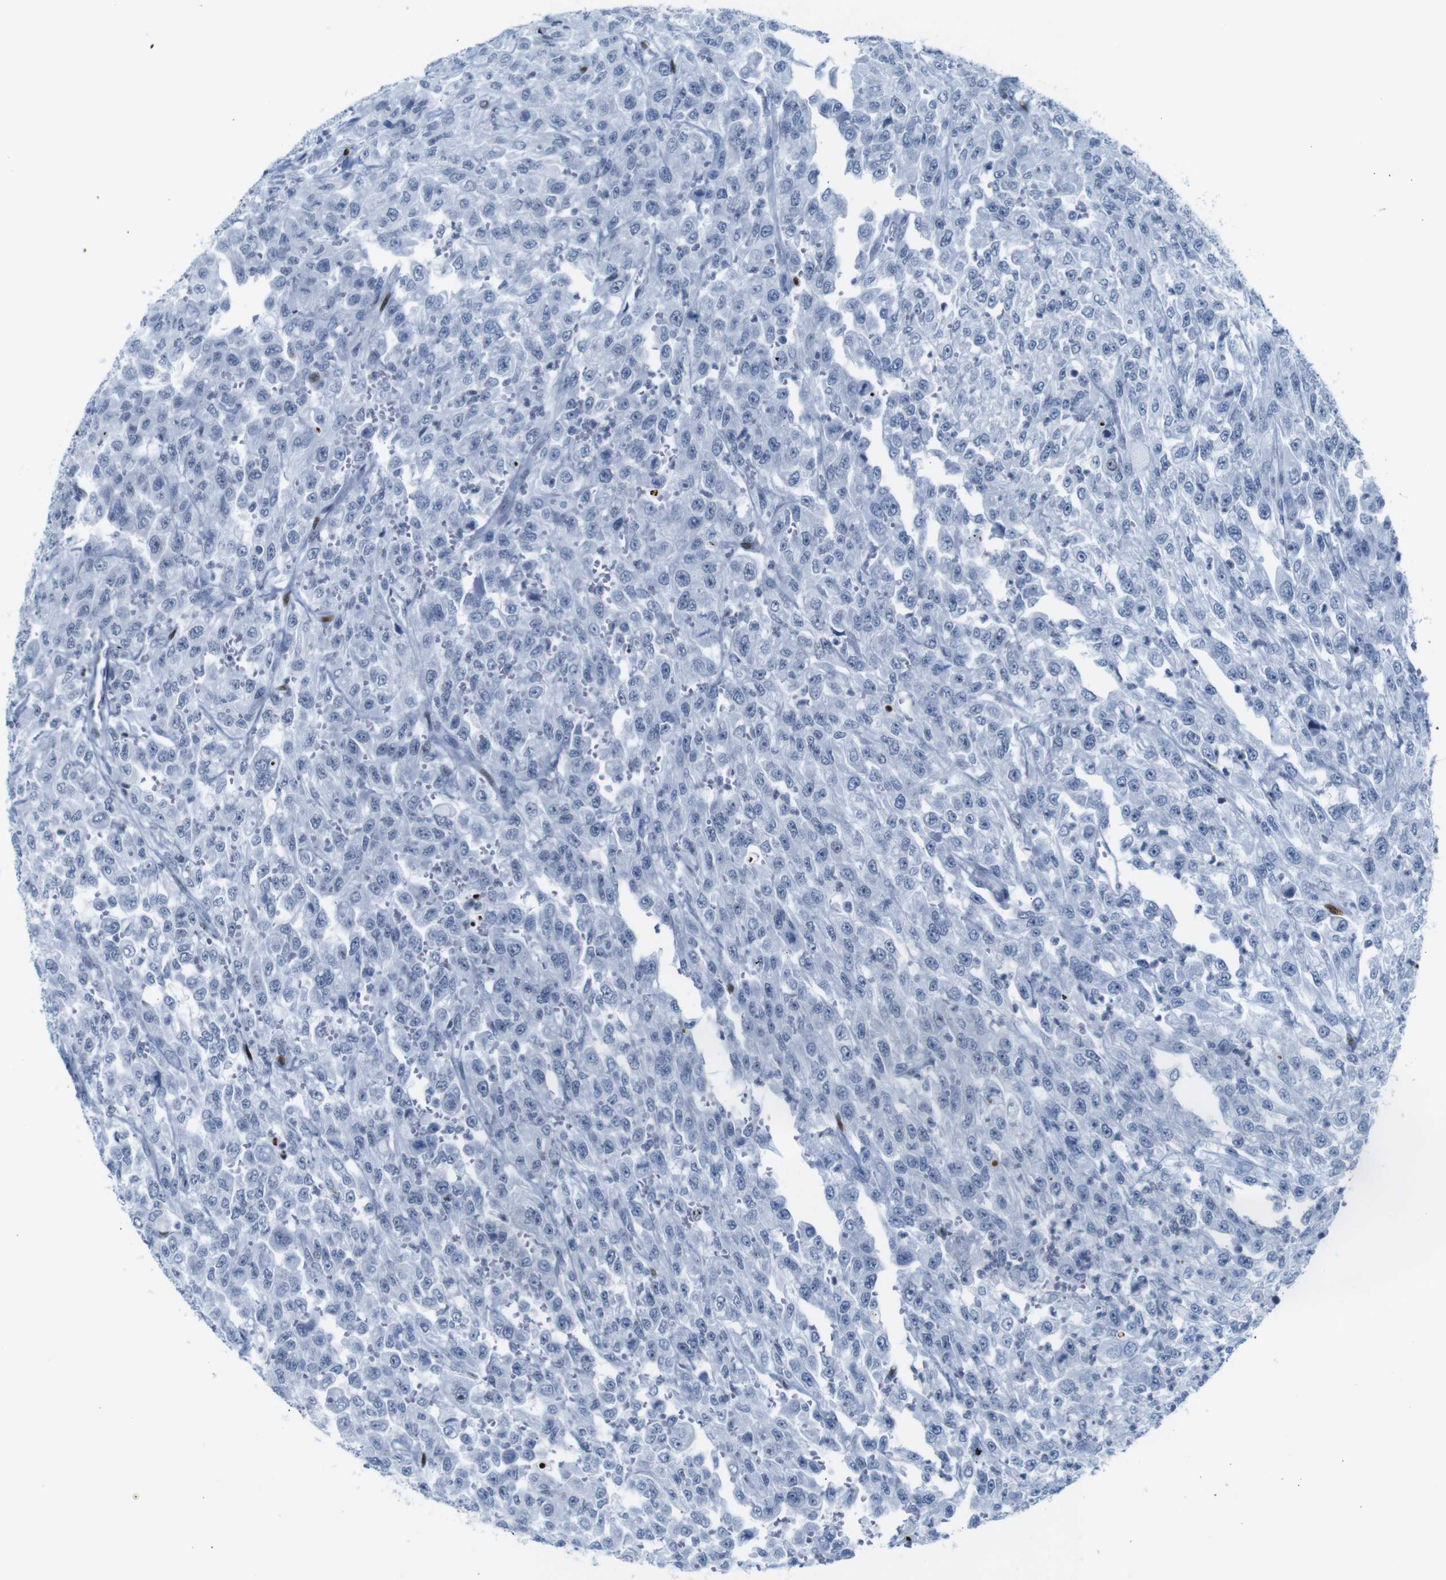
{"staining": {"intensity": "negative", "quantity": "none", "location": "none"}, "tissue": "urothelial cancer", "cell_type": "Tumor cells", "image_type": "cancer", "snomed": [{"axis": "morphology", "description": "Urothelial carcinoma, High grade"}, {"axis": "topography", "description": "Urinary bladder"}], "caption": "This is an immunohistochemistry image of human high-grade urothelial carcinoma. There is no positivity in tumor cells.", "gene": "NPIPB15", "patient": {"sex": "male", "age": 46}}